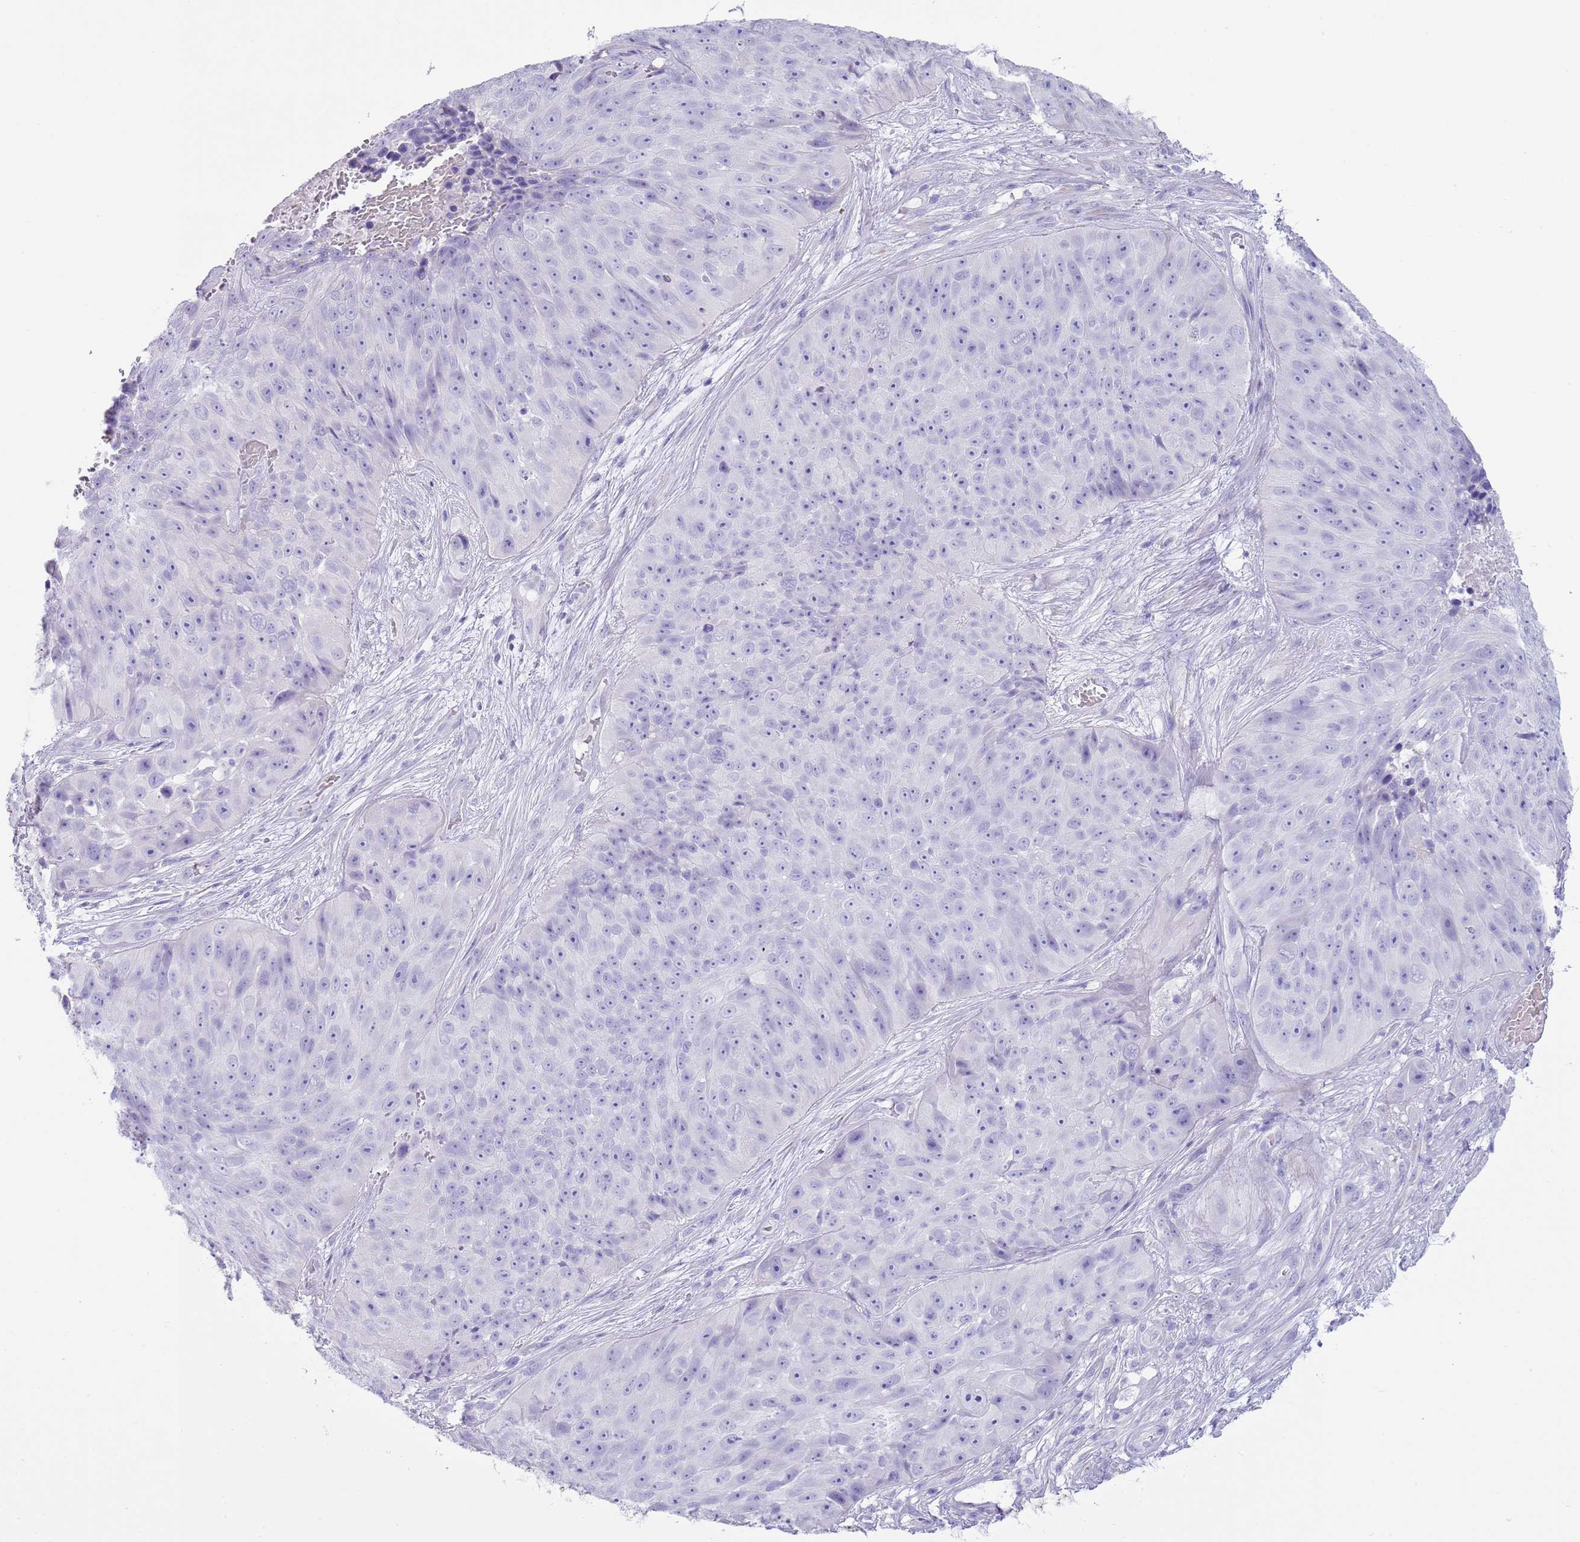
{"staining": {"intensity": "negative", "quantity": "none", "location": "none"}, "tissue": "skin cancer", "cell_type": "Tumor cells", "image_type": "cancer", "snomed": [{"axis": "morphology", "description": "Squamous cell carcinoma, NOS"}, {"axis": "topography", "description": "Skin"}], "caption": "Human skin cancer (squamous cell carcinoma) stained for a protein using immunohistochemistry reveals no staining in tumor cells.", "gene": "ABHD17C", "patient": {"sex": "female", "age": 87}}